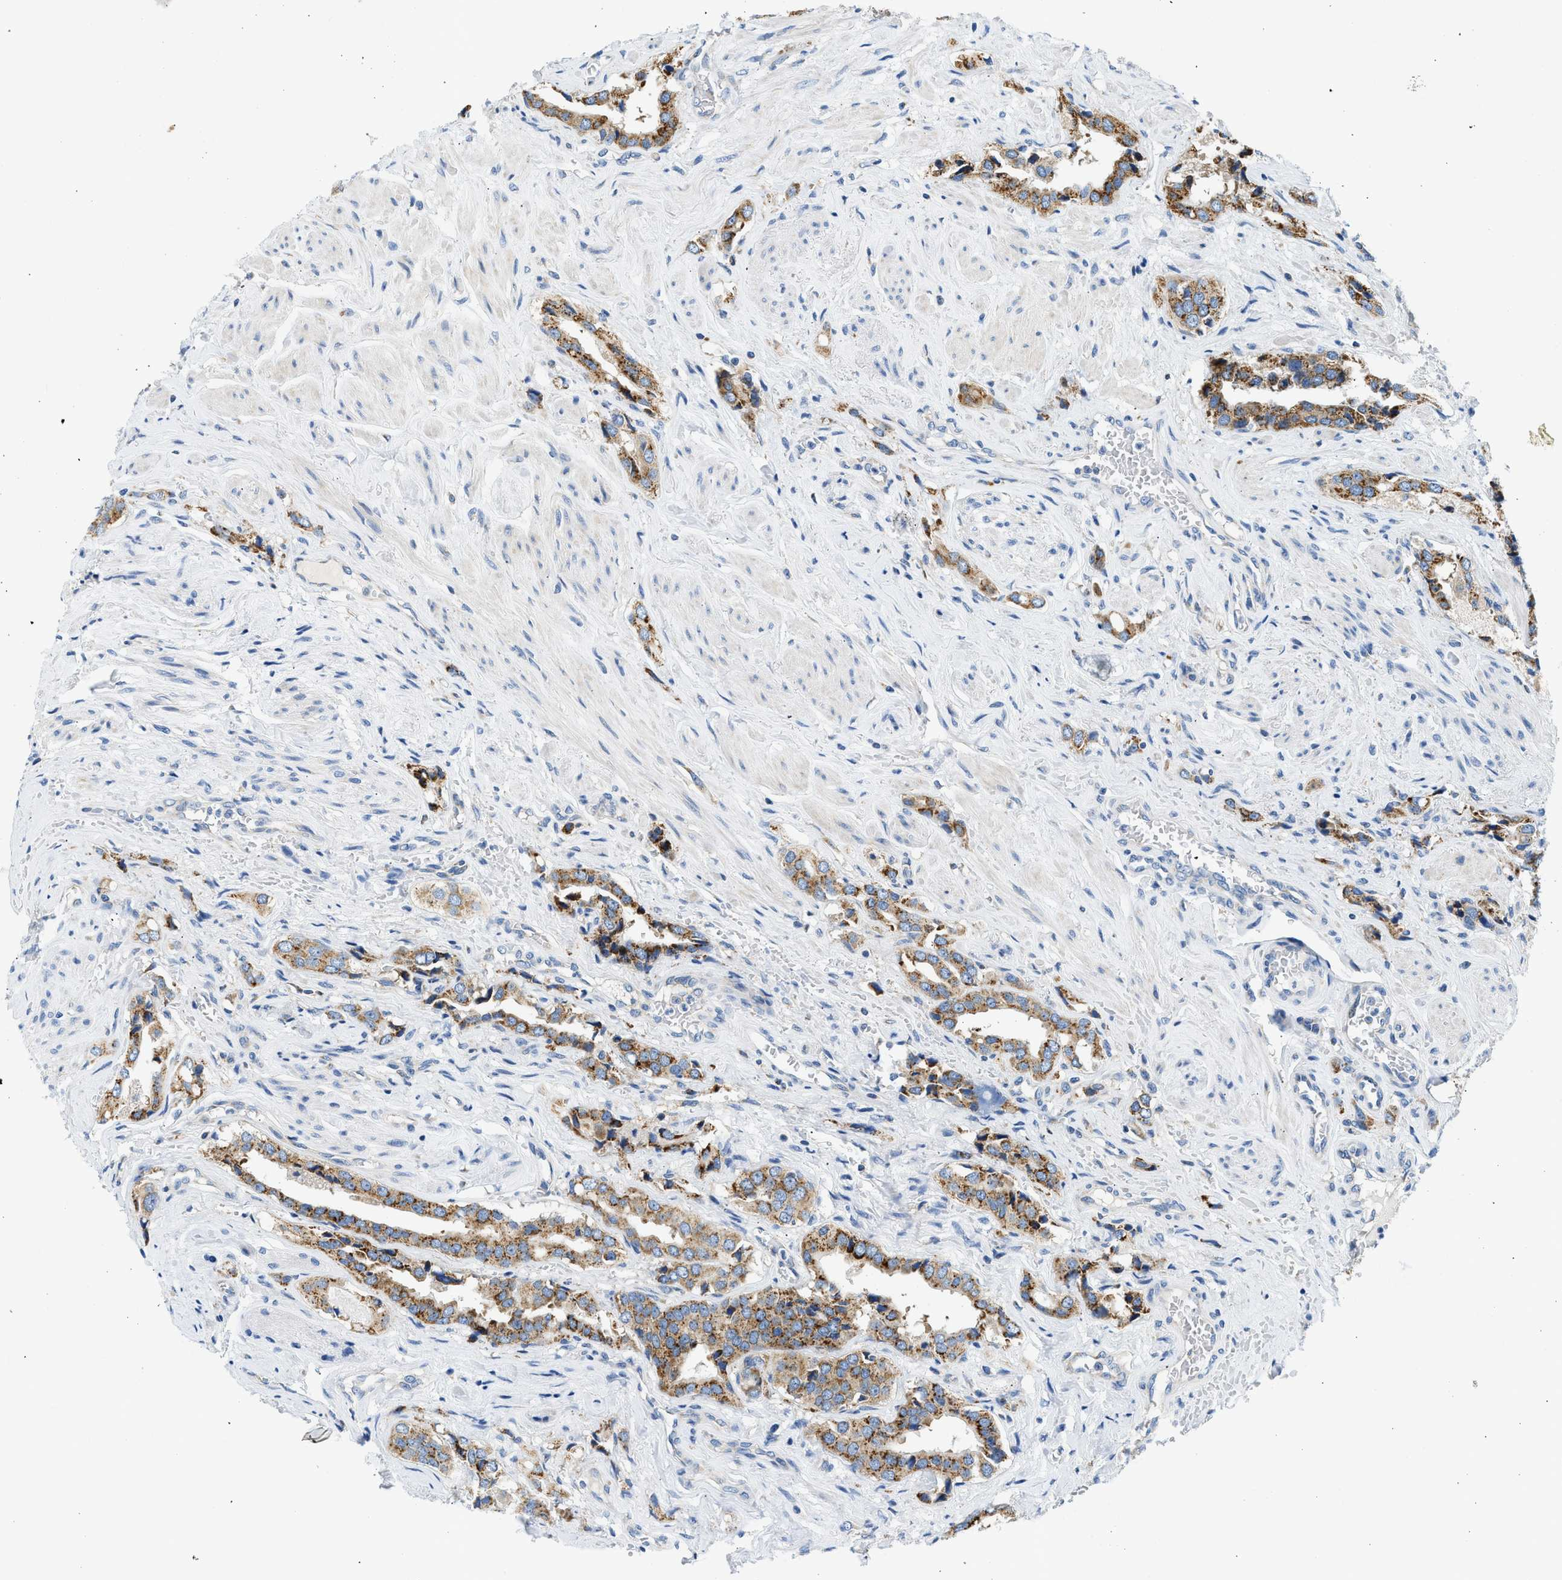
{"staining": {"intensity": "moderate", "quantity": ">75%", "location": "cytoplasmic/membranous"}, "tissue": "prostate cancer", "cell_type": "Tumor cells", "image_type": "cancer", "snomed": [{"axis": "morphology", "description": "Adenocarcinoma, High grade"}, {"axis": "topography", "description": "Prostate"}], "caption": "Immunohistochemical staining of human prostate cancer (adenocarcinoma (high-grade)) demonstrates medium levels of moderate cytoplasmic/membranous expression in approximately >75% of tumor cells. Using DAB (brown) and hematoxylin (blue) stains, captured at high magnification using brightfield microscopy.", "gene": "CAMKK2", "patient": {"sex": "male", "age": 52}}